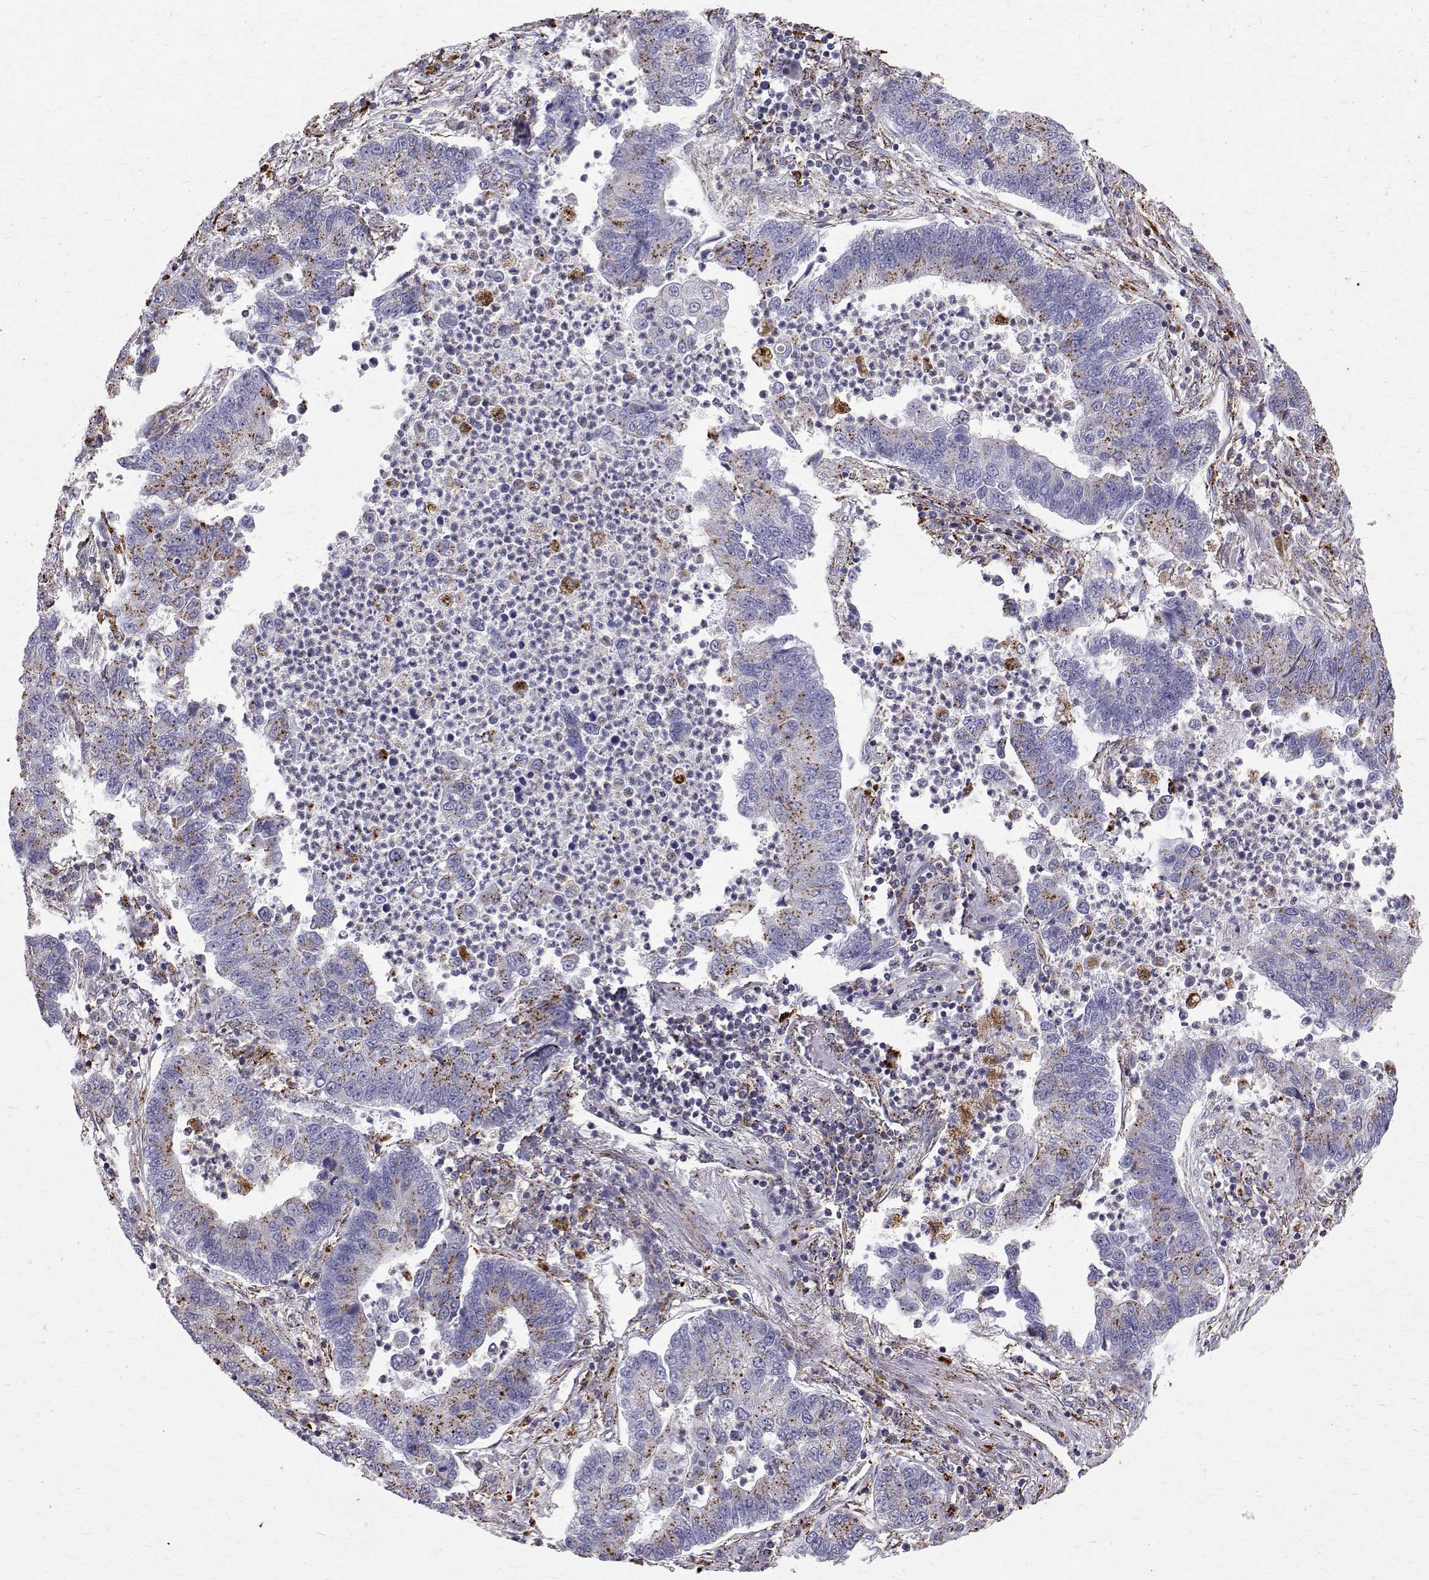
{"staining": {"intensity": "negative", "quantity": "none", "location": "none"}, "tissue": "lung cancer", "cell_type": "Tumor cells", "image_type": "cancer", "snomed": [{"axis": "morphology", "description": "Adenocarcinoma, NOS"}, {"axis": "topography", "description": "Lung"}], "caption": "Lung adenocarcinoma stained for a protein using immunohistochemistry (IHC) displays no expression tumor cells.", "gene": "TPP1", "patient": {"sex": "female", "age": 57}}